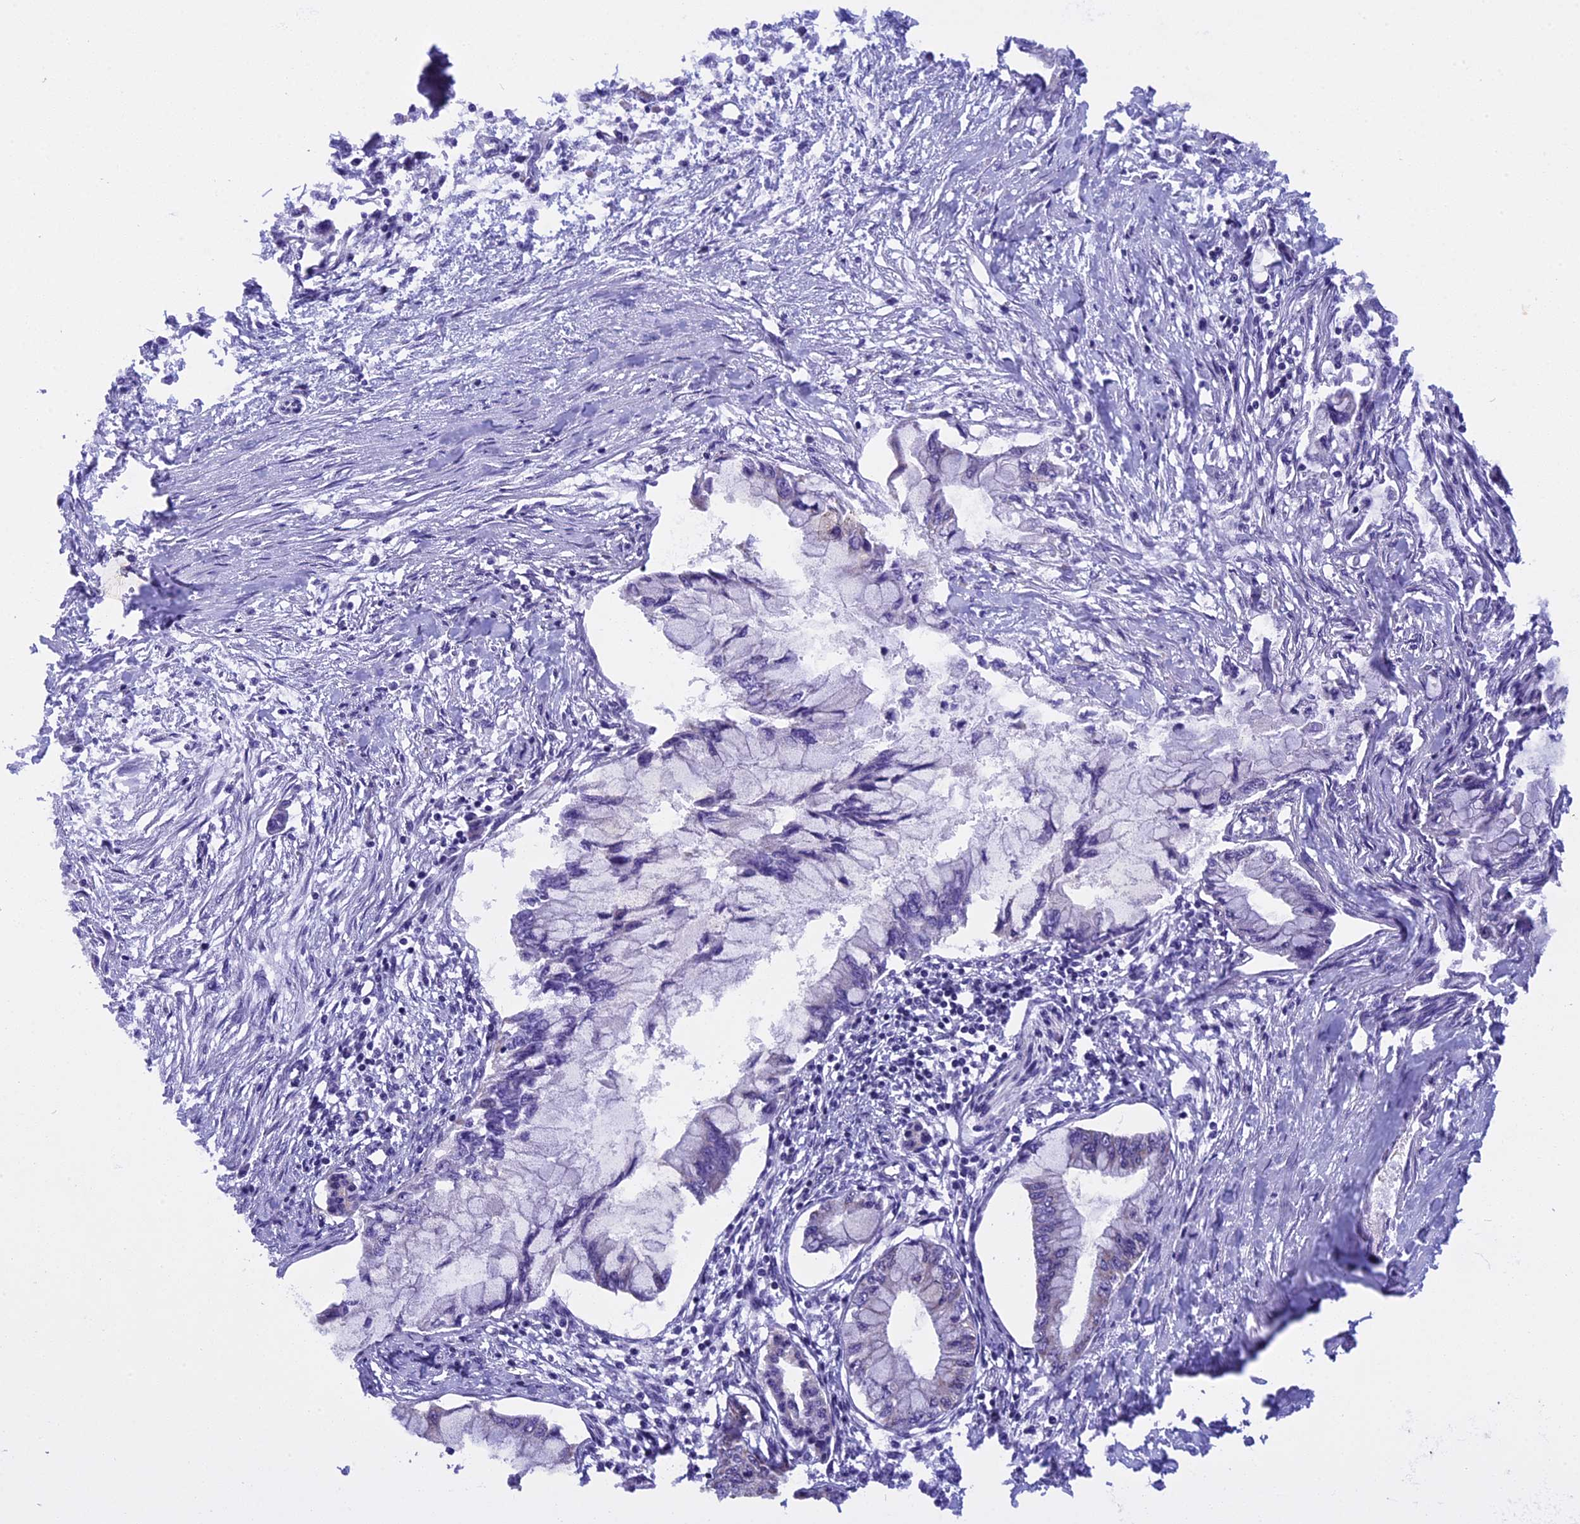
{"staining": {"intensity": "weak", "quantity": "<25%", "location": "cytoplasmic/membranous"}, "tissue": "pancreatic cancer", "cell_type": "Tumor cells", "image_type": "cancer", "snomed": [{"axis": "morphology", "description": "Adenocarcinoma, NOS"}, {"axis": "topography", "description": "Pancreas"}], "caption": "This is an immunohistochemistry micrograph of human adenocarcinoma (pancreatic). There is no staining in tumor cells.", "gene": "ZNF317", "patient": {"sex": "male", "age": 48}}